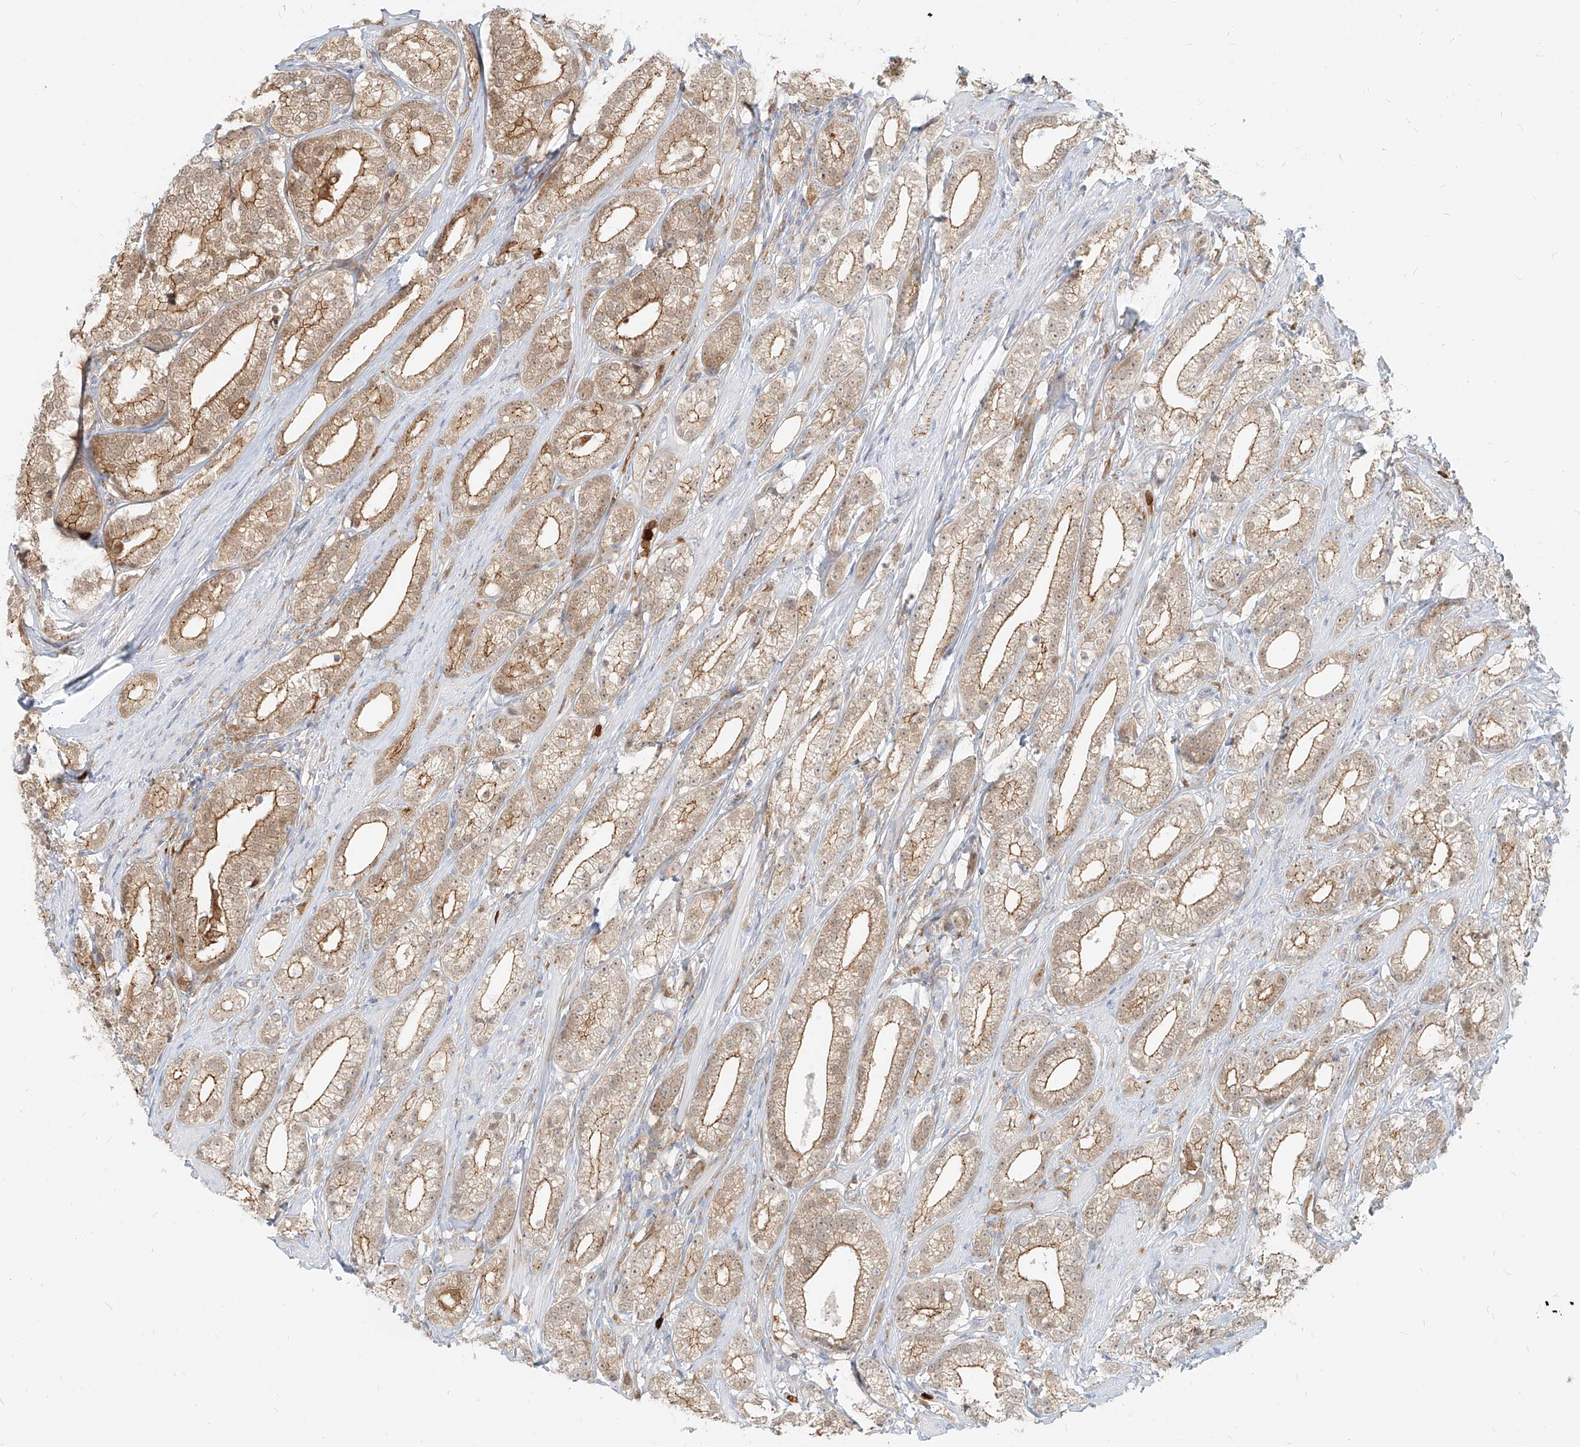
{"staining": {"intensity": "moderate", "quantity": ">75%", "location": "cytoplasmic/membranous"}, "tissue": "prostate cancer", "cell_type": "Tumor cells", "image_type": "cancer", "snomed": [{"axis": "morphology", "description": "Adenocarcinoma, High grade"}, {"axis": "topography", "description": "Prostate"}], "caption": "Prostate cancer (adenocarcinoma (high-grade)) was stained to show a protein in brown. There is medium levels of moderate cytoplasmic/membranous staining in about >75% of tumor cells. Using DAB (brown) and hematoxylin (blue) stains, captured at high magnification using brightfield microscopy.", "gene": "PGD", "patient": {"sex": "male", "age": 69}}